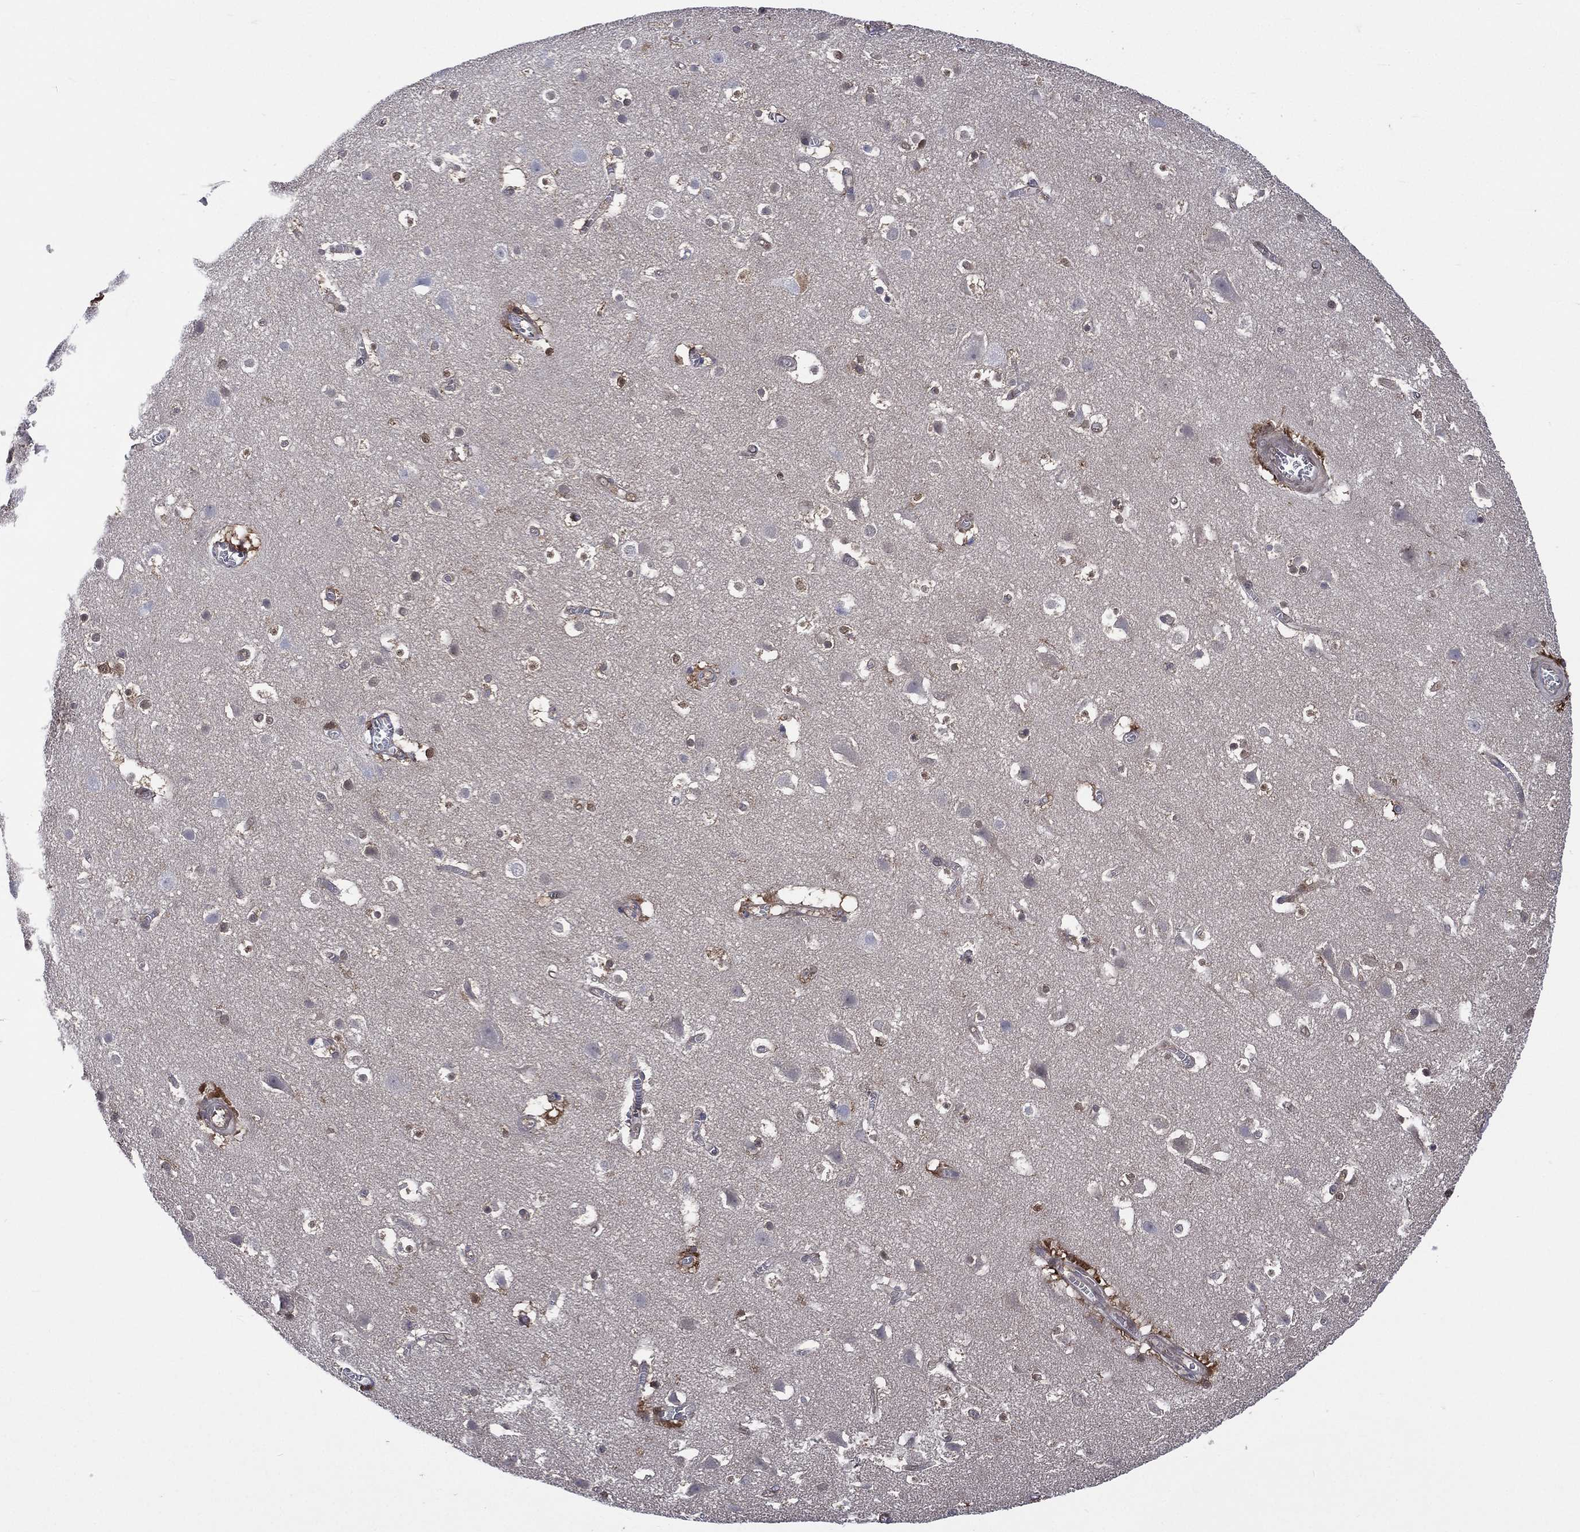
{"staining": {"intensity": "negative", "quantity": "none", "location": "none"}, "tissue": "cerebral cortex", "cell_type": "Endothelial cells", "image_type": "normal", "snomed": [{"axis": "morphology", "description": "Normal tissue, NOS"}, {"axis": "topography", "description": "Cerebral cortex"}], "caption": "Immunohistochemistry (IHC) photomicrograph of normal cerebral cortex: human cerebral cortex stained with DAB (3,3'-diaminobenzidine) reveals no significant protein positivity in endothelial cells.", "gene": "MTAP", "patient": {"sex": "male", "age": 59}}